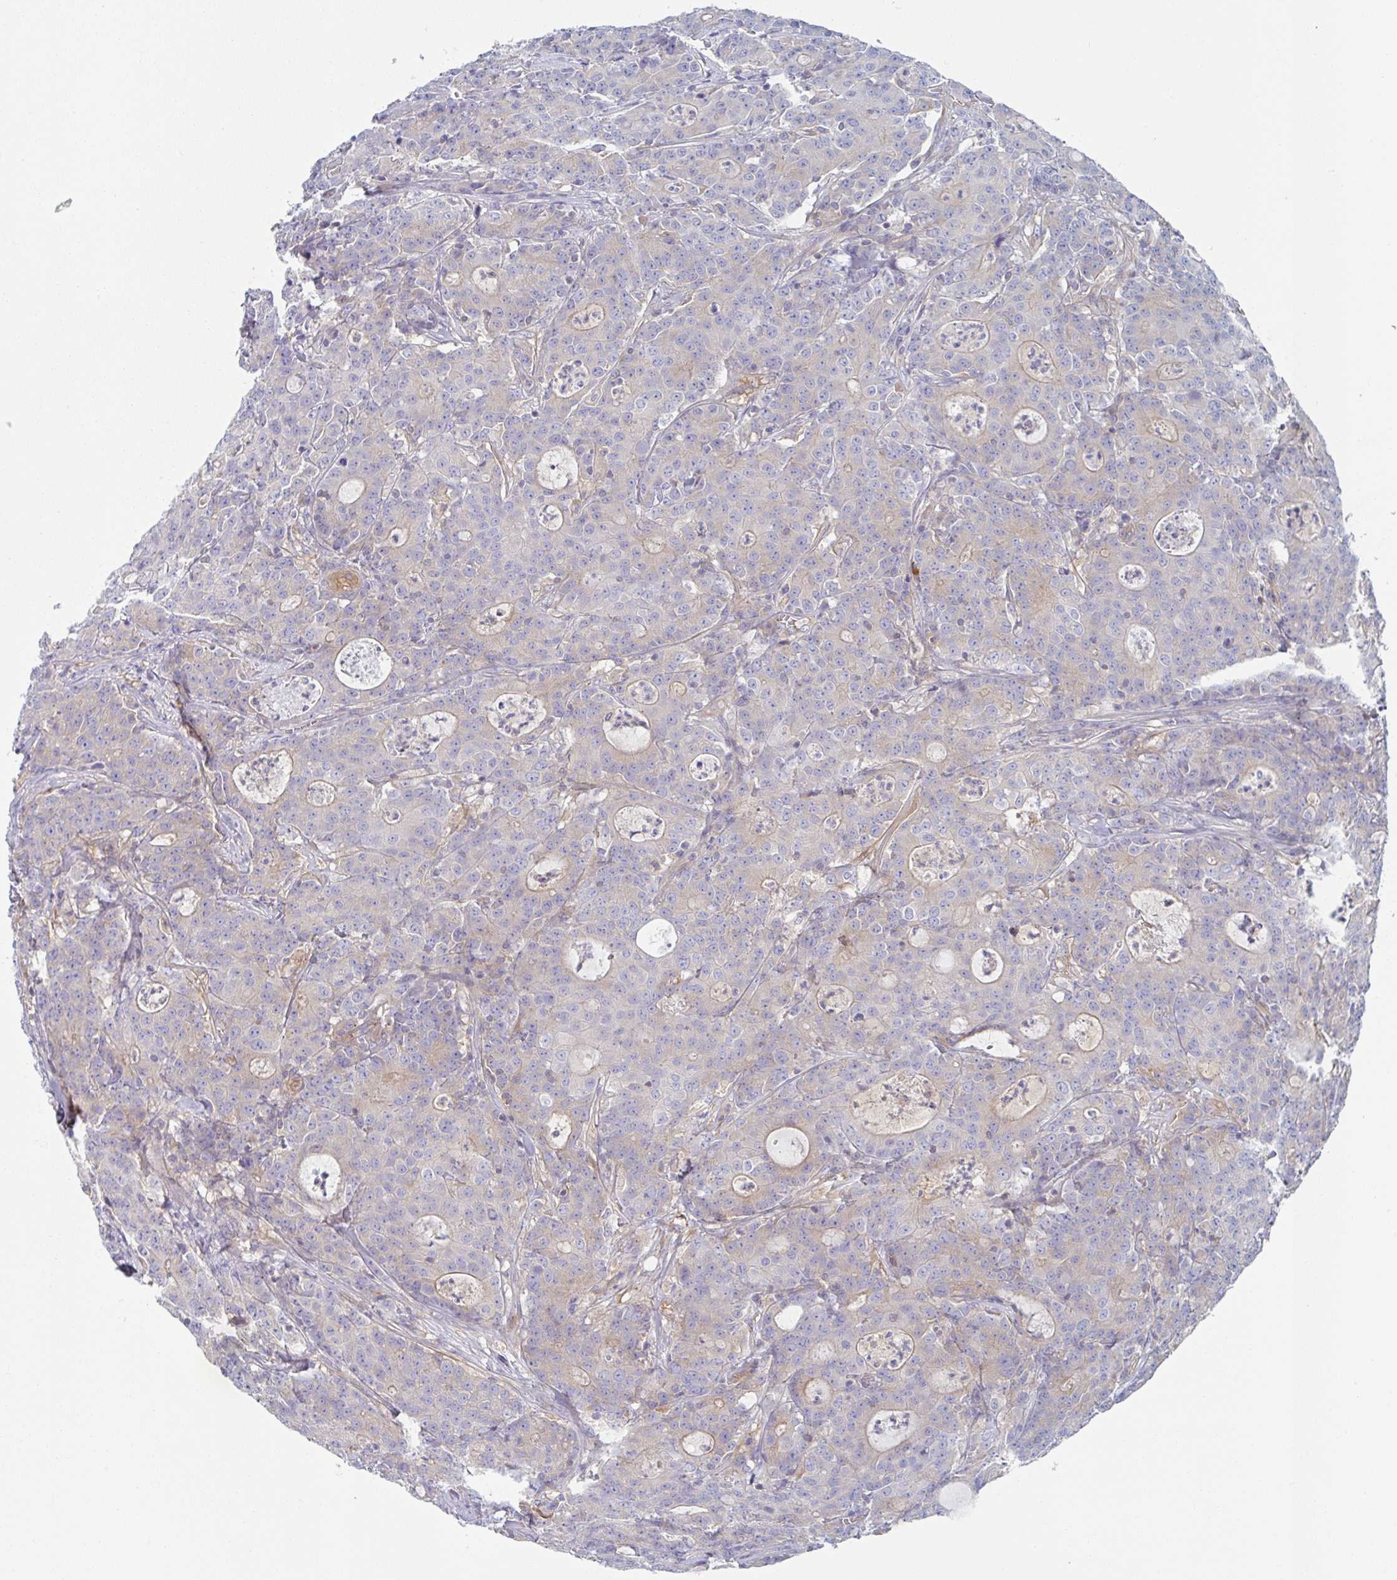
{"staining": {"intensity": "weak", "quantity": "<25%", "location": "cytoplasmic/membranous"}, "tissue": "colorectal cancer", "cell_type": "Tumor cells", "image_type": "cancer", "snomed": [{"axis": "morphology", "description": "Adenocarcinoma, NOS"}, {"axis": "topography", "description": "Colon"}], "caption": "Immunohistochemistry (IHC) of colorectal cancer (adenocarcinoma) shows no expression in tumor cells. (DAB IHC, high magnification).", "gene": "AMPD2", "patient": {"sex": "male", "age": 83}}